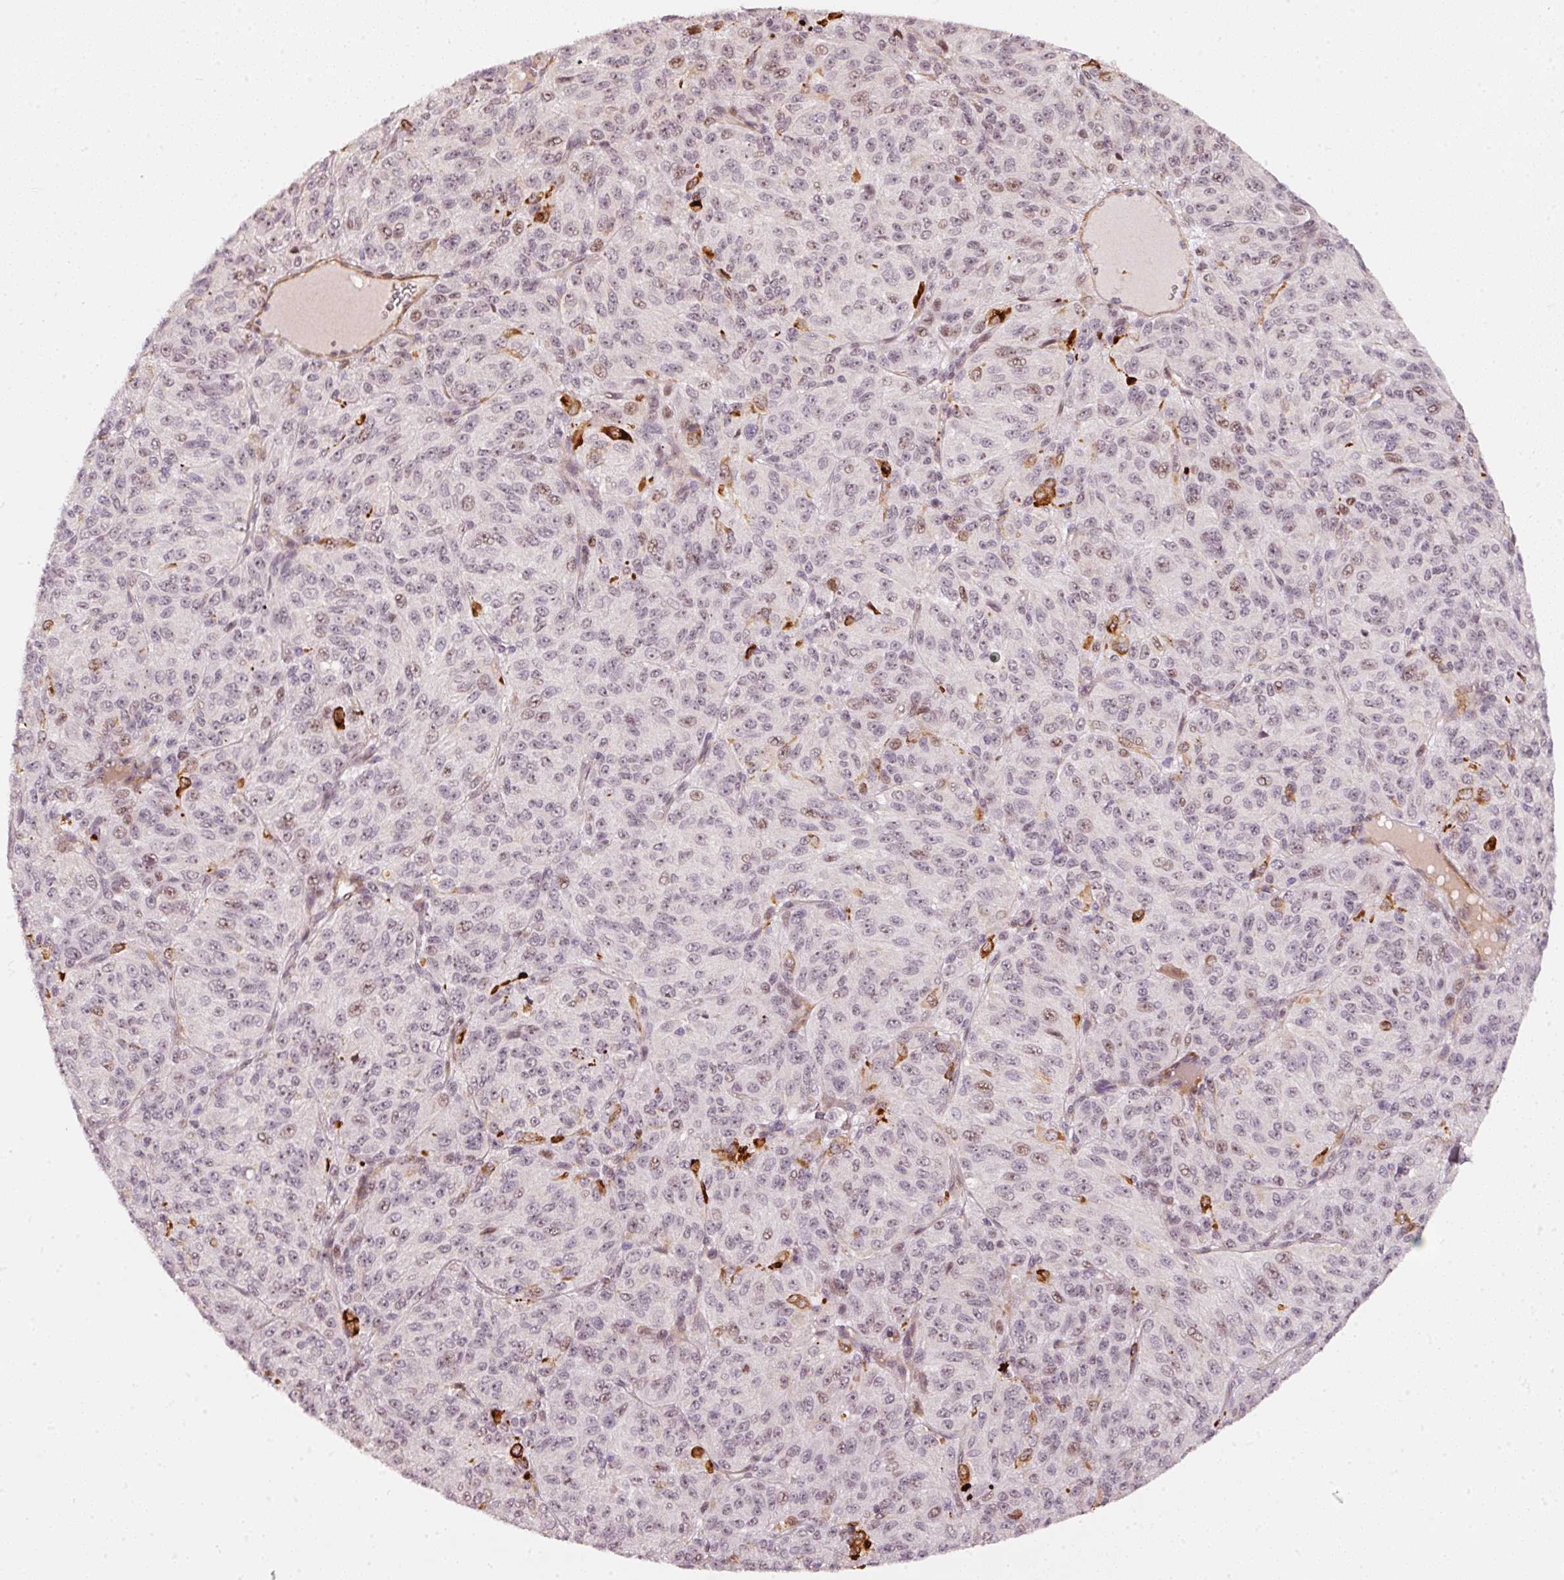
{"staining": {"intensity": "weak", "quantity": "25%-75%", "location": "nuclear"}, "tissue": "melanoma", "cell_type": "Tumor cells", "image_type": "cancer", "snomed": [{"axis": "morphology", "description": "Malignant melanoma, Metastatic site"}, {"axis": "topography", "description": "Brain"}], "caption": "Malignant melanoma (metastatic site) was stained to show a protein in brown. There is low levels of weak nuclear positivity in about 25%-75% of tumor cells.", "gene": "MXRA8", "patient": {"sex": "female", "age": 56}}